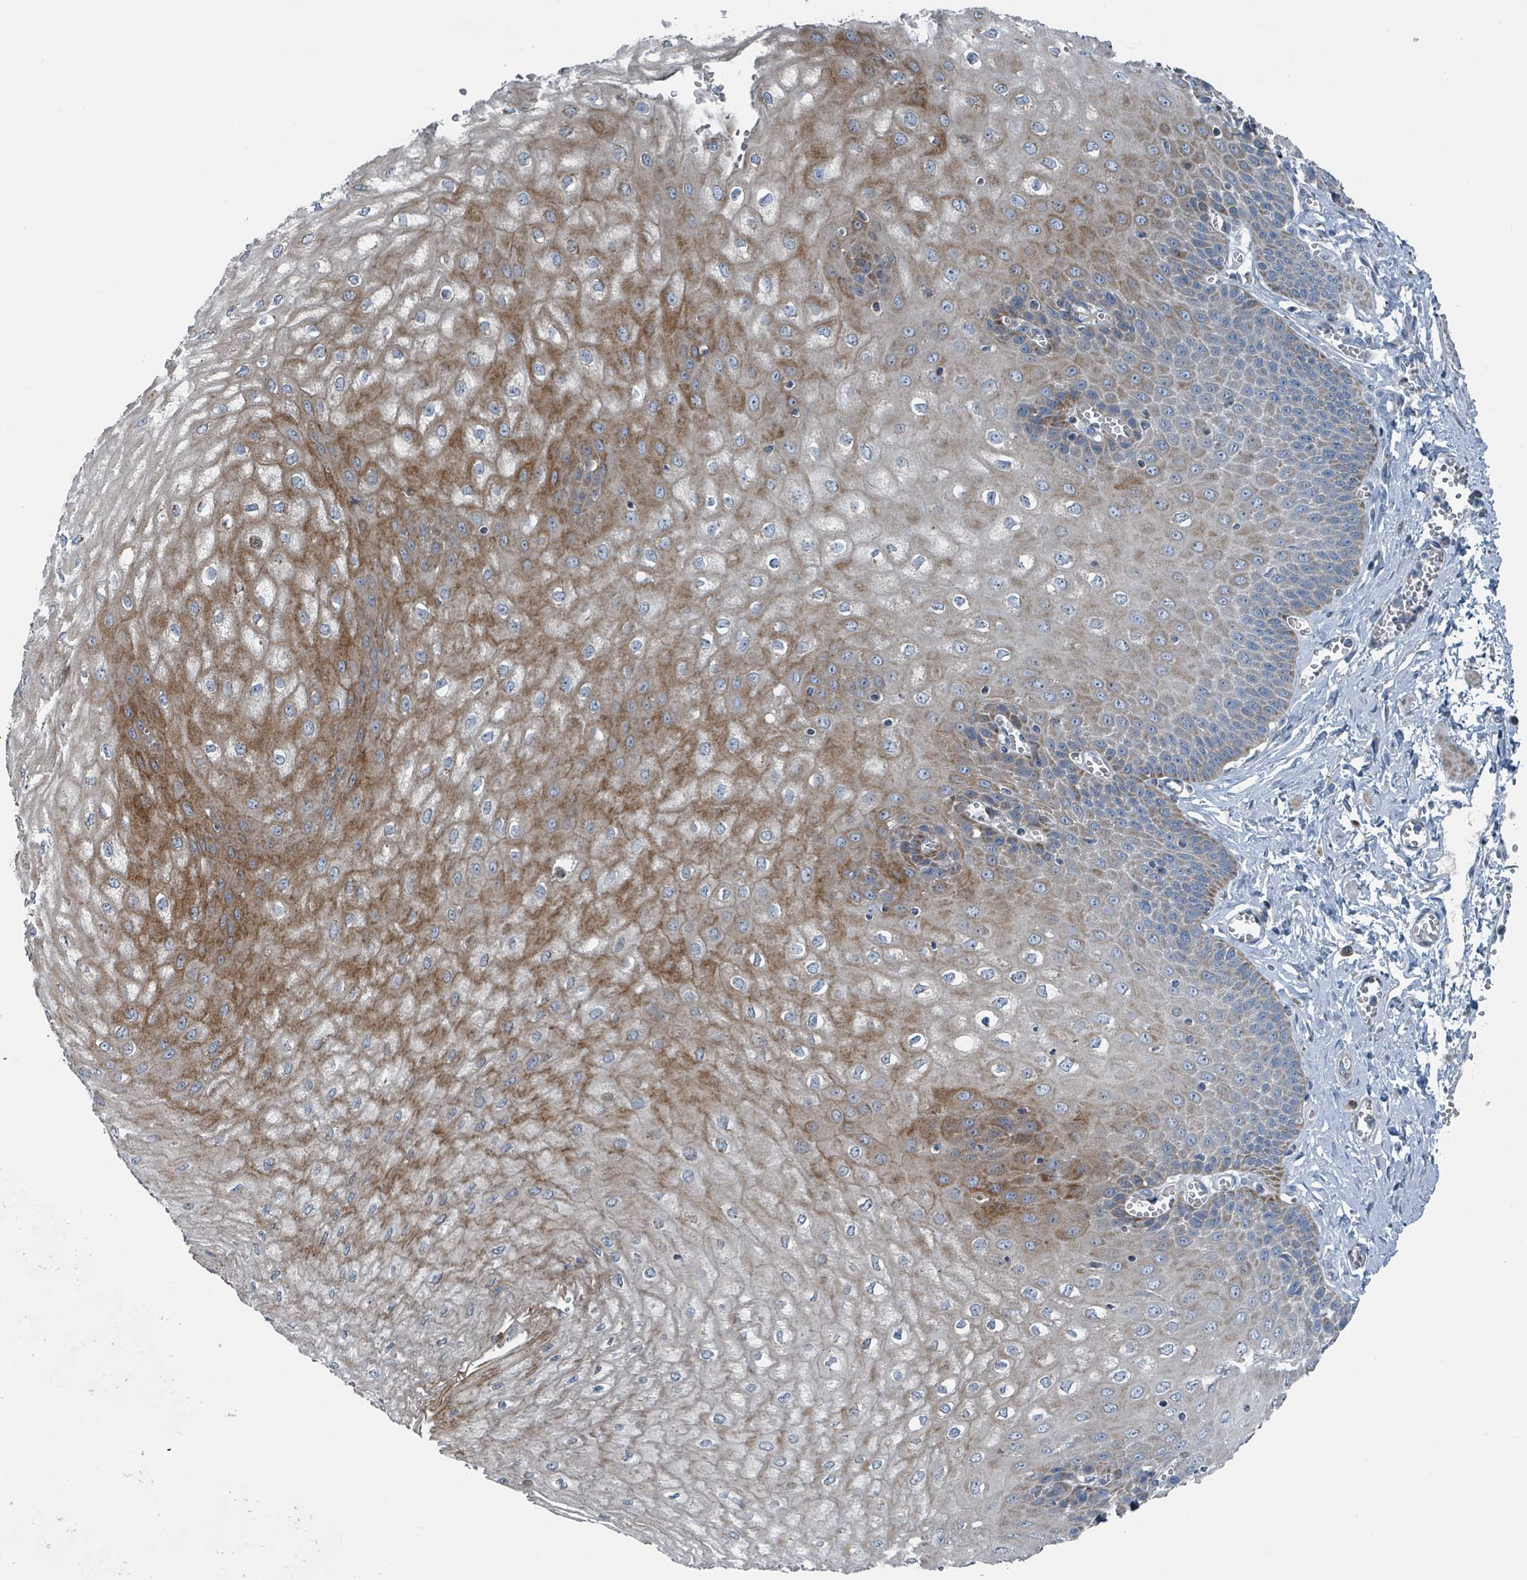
{"staining": {"intensity": "strong", "quantity": "25%-75%", "location": "cytoplasmic/membranous,nuclear"}, "tissue": "esophagus", "cell_type": "Squamous epithelial cells", "image_type": "normal", "snomed": [{"axis": "morphology", "description": "Normal tissue, NOS"}, {"axis": "topography", "description": "Esophagus"}], "caption": "Immunohistochemistry (IHC) micrograph of unremarkable esophagus: human esophagus stained using immunohistochemistry (IHC) reveals high levels of strong protein expression localized specifically in the cytoplasmic/membranous,nuclear of squamous epithelial cells, appearing as a cytoplasmic/membranous,nuclear brown color.", "gene": "DIPK2A", "patient": {"sex": "male", "age": 60}}